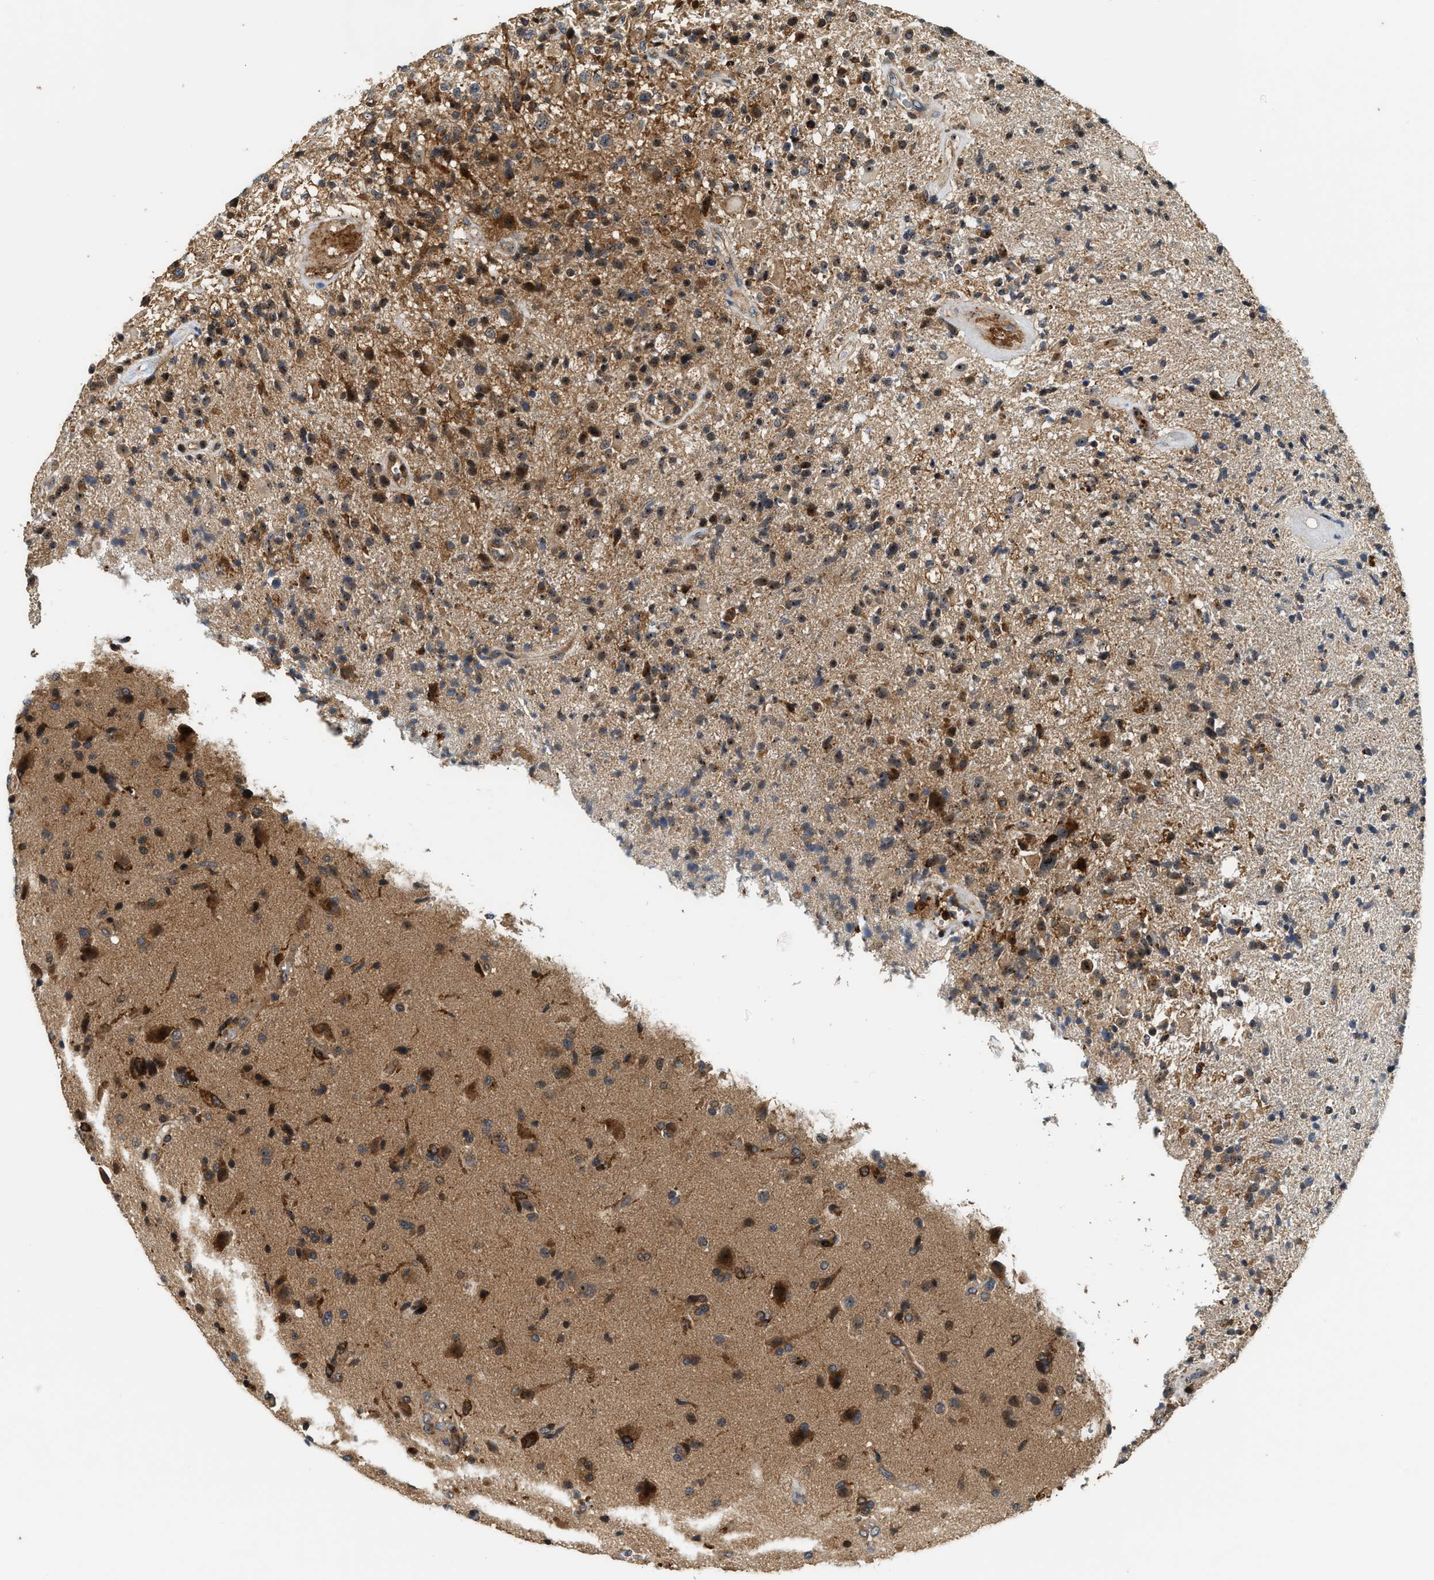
{"staining": {"intensity": "moderate", "quantity": ">75%", "location": "cytoplasmic/membranous"}, "tissue": "glioma", "cell_type": "Tumor cells", "image_type": "cancer", "snomed": [{"axis": "morphology", "description": "Glioma, malignant, High grade"}, {"axis": "topography", "description": "Brain"}], "caption": "Glioma stained for a protein exhibits moderate cytoplasmic/membranous positivity in tumor cells. (DAB (3,3'-diaminobenzidine) = brown stain, brightfield microscopy at high magnification).", "gene": "SNX5", "patient": {"sex": "male", "age": 72}}